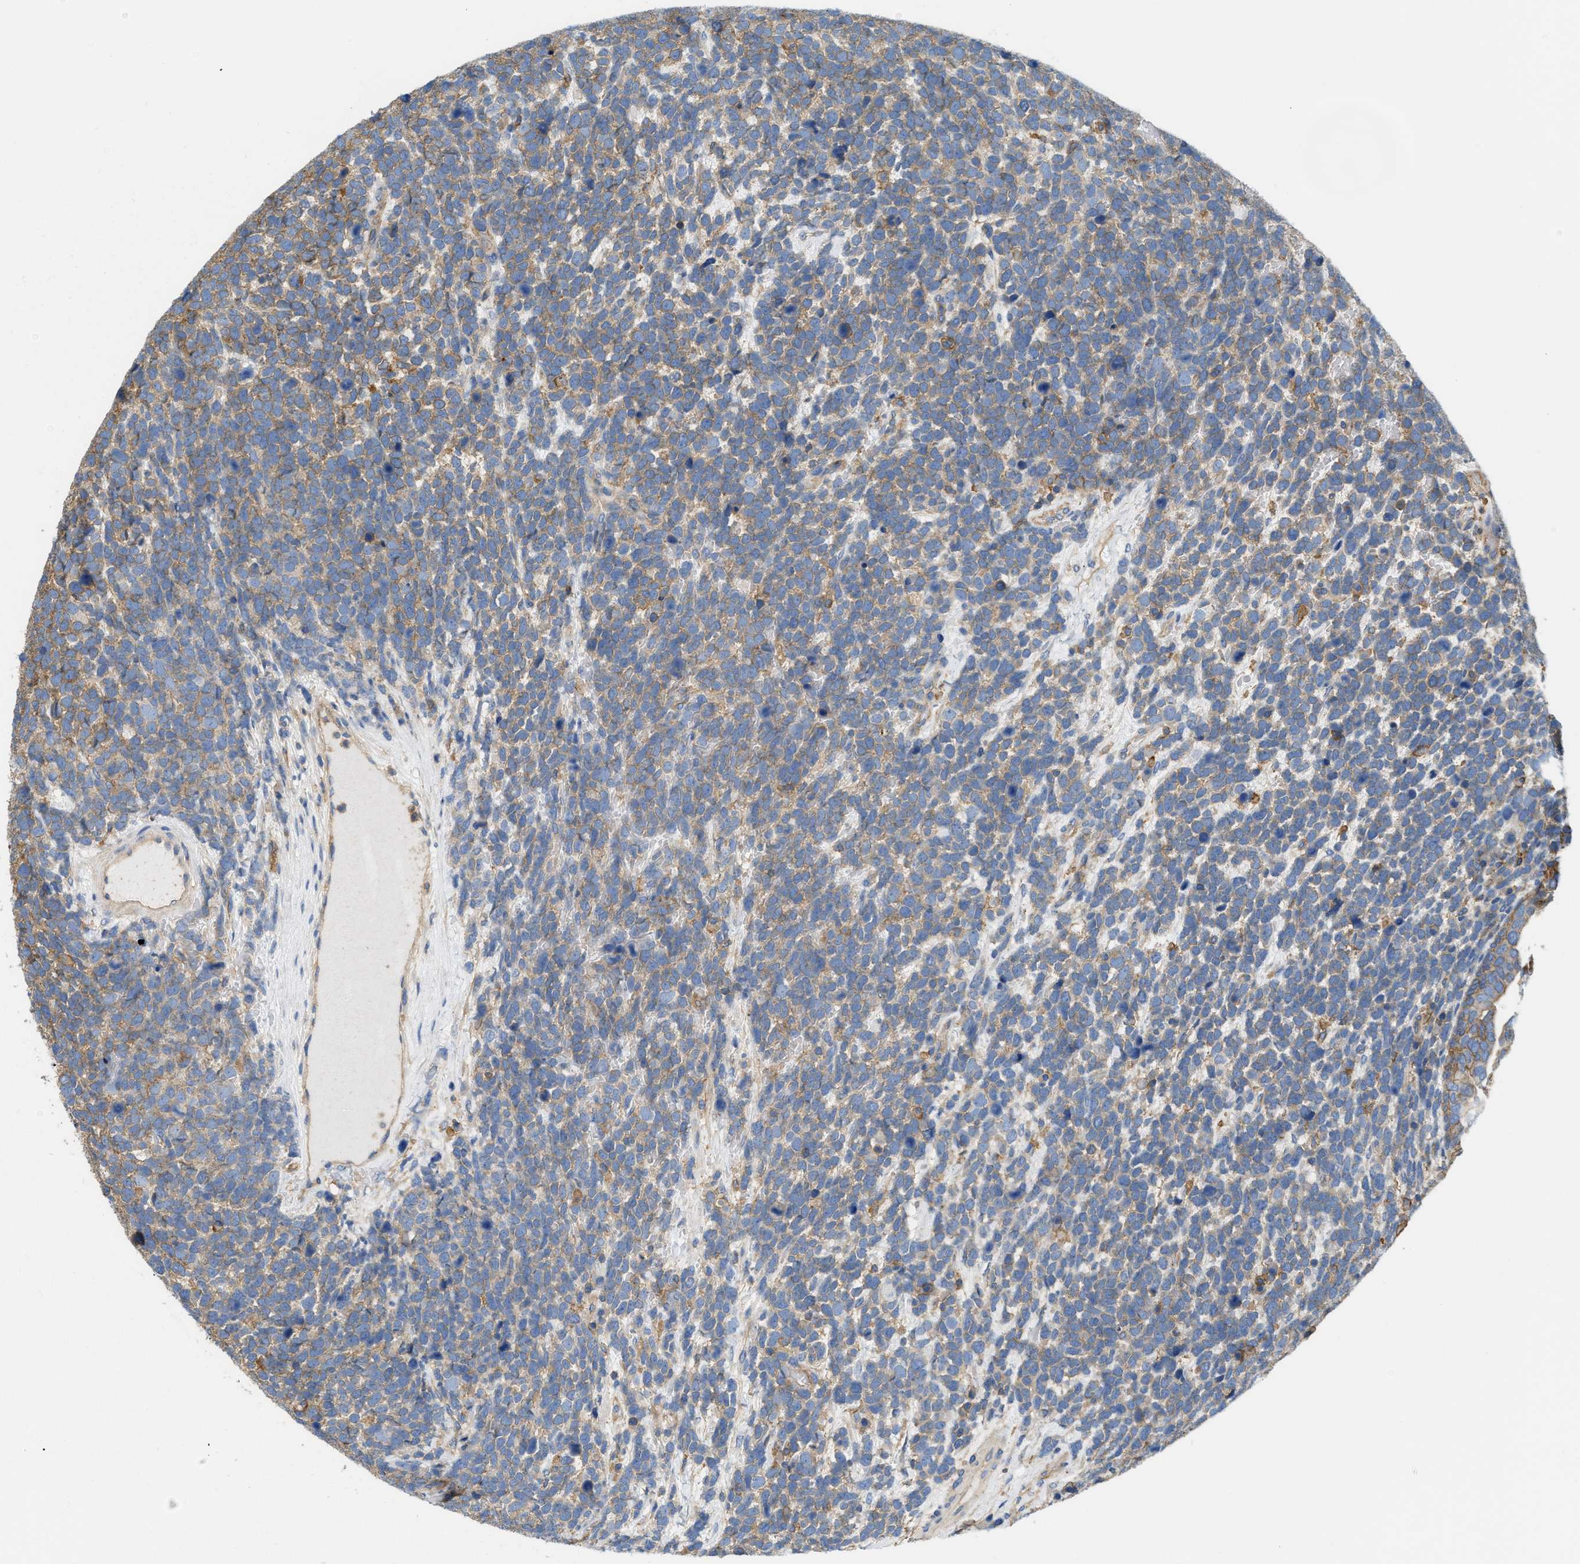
{"staining": {"intensity": "moderate", "quantity": "25%-75%", "location": "cytoplasmic/membranous"}, "tissue": "urothelial cancer", "cell_type": "Tumor cells", "image_type": "cancer", "snomed": [{"axis": "morphology", "description": "Urothelial carcinoma, High grade"}, {"axis": "topography", "description": "Urinary bladder"}], "caption": "IHC (DAB (3,3'-diaminobenzidine)) staining of urothelial cancer displays moderate cytoplasmic/membranous protein staining in about 25%-75% of tumor cells.", "gene": "GNB4", "patient": {"sex": "female", "age": 82}}